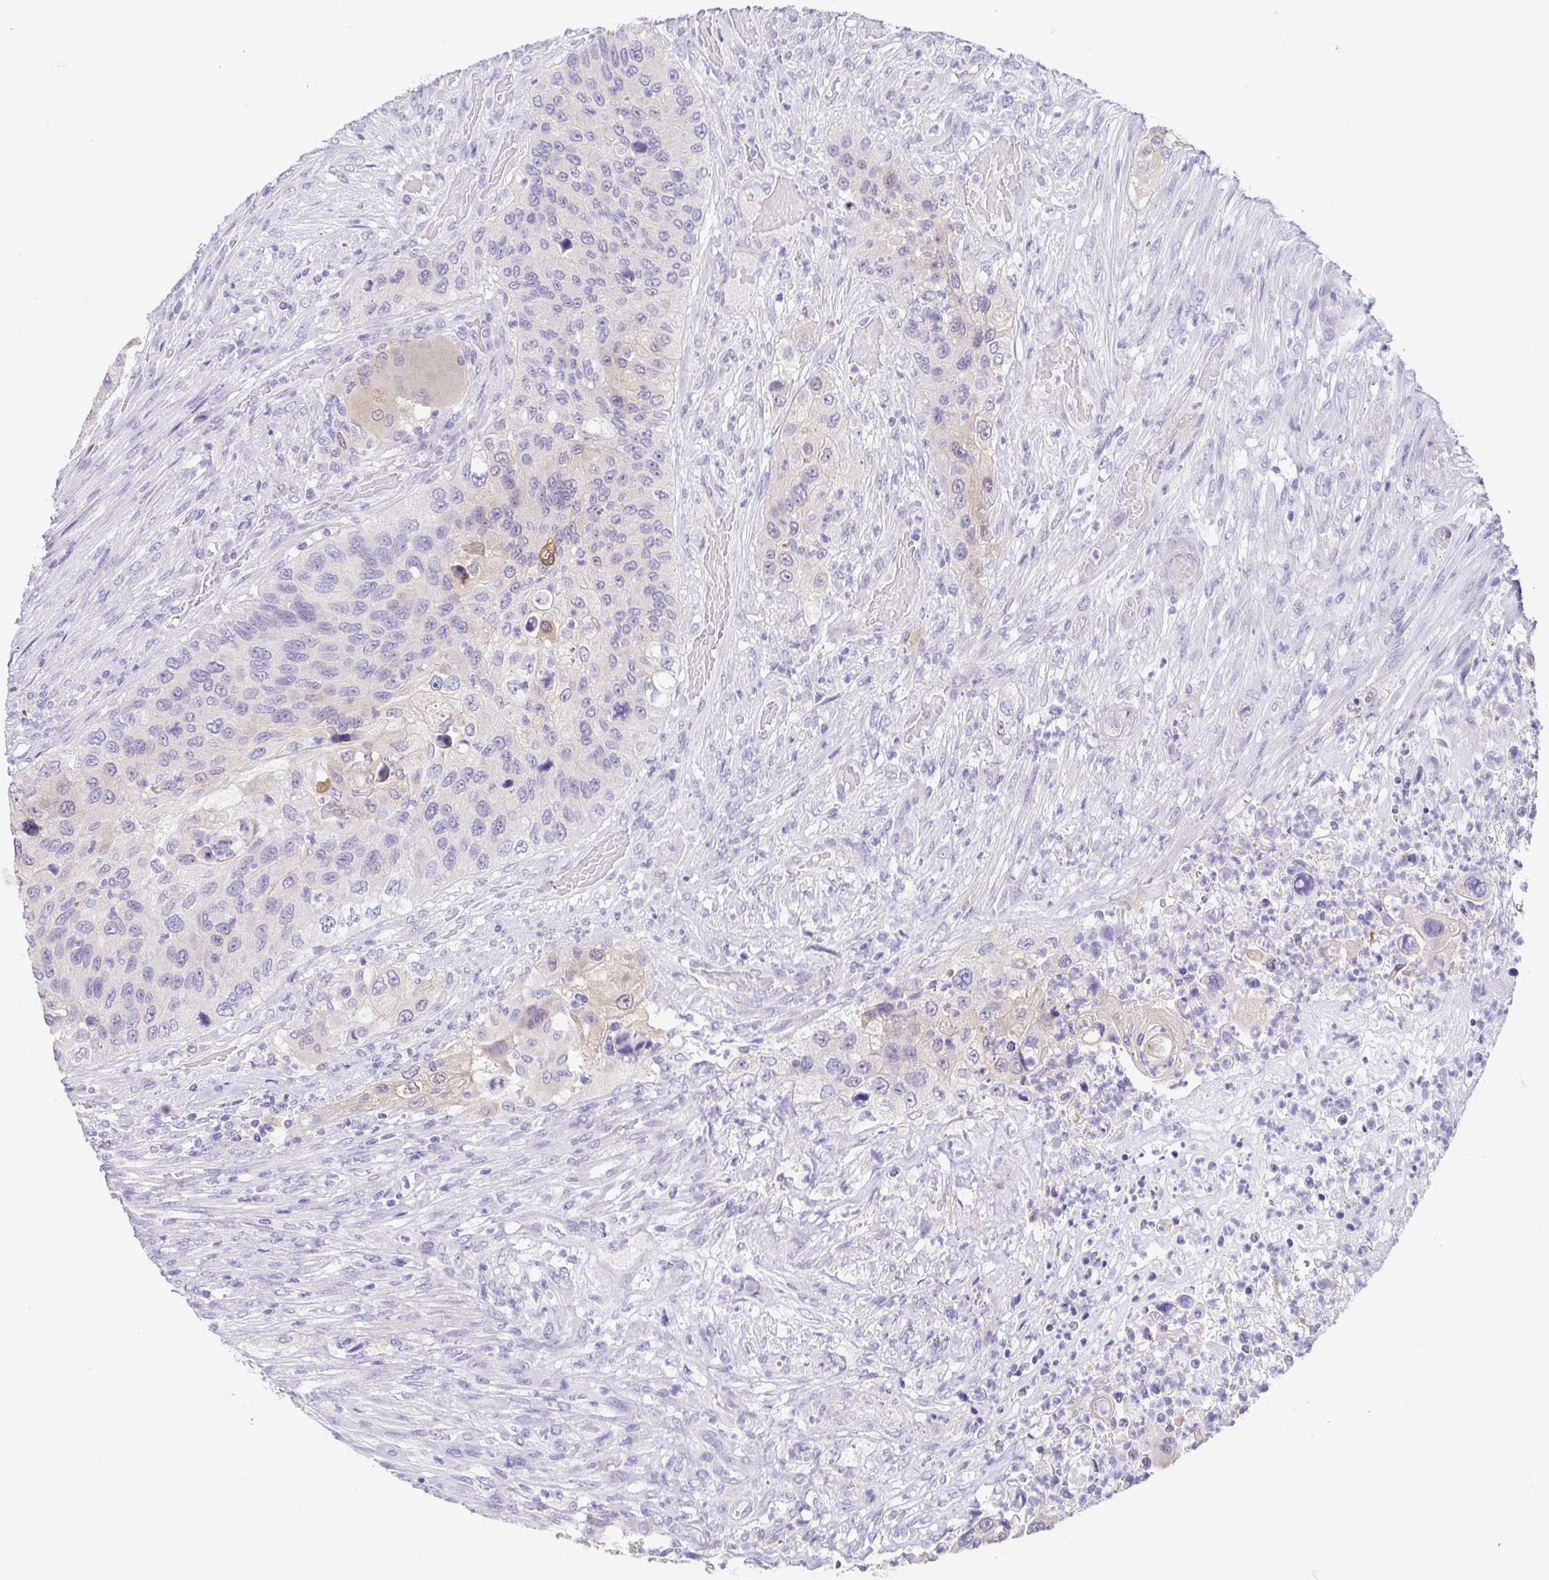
{"staining": {"intensity": "negative", "quantity": "none", "location": "none"}, "tissue": "urothelial cancer", "cell_type": "Tumor cells", "image_type": "cancer", "snomed": [{"axis": "morphology", "description": "Urothelial carcinoma, High grade"}, {"axis": "topography", "description": "Urinary bladder"}], "caption": "Urothelial cancer was stained to show a protein in brown. There is no significant positivity in tumor cells.", "gene": "FABP3", "patient": {"sex": "female", "age": 60}}